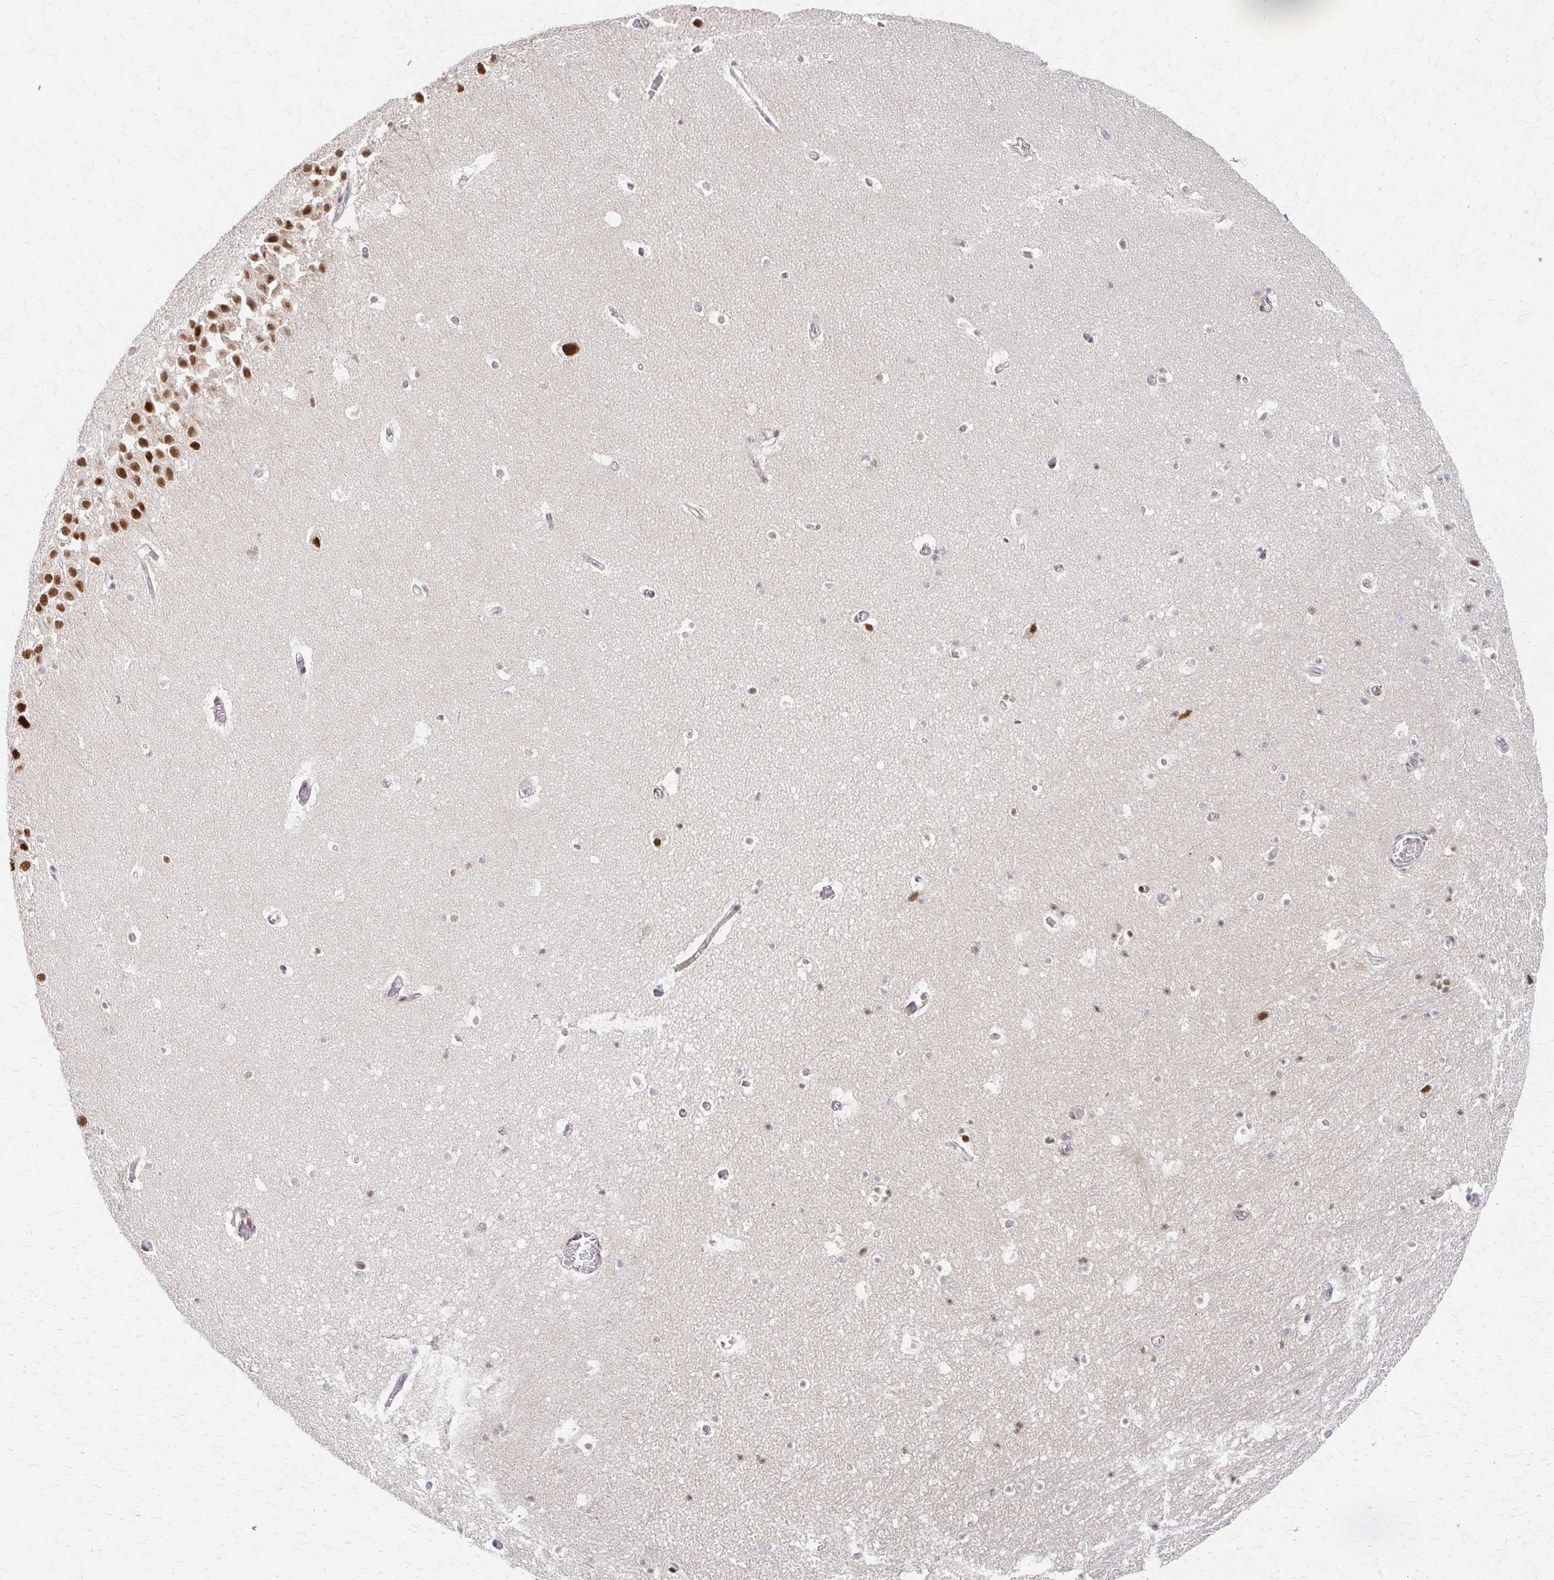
{"staining": {"intensity": "moderate", "quantity": "<25%", "location": "nuclear"}, "tissue": "hippocampus", "cell_type": "Glial cells", "image_type": "normal", "snomed": [{"axis": "morphology", "description": "Normal tissue, NOS"}, {"axis": "topography", "description": "Hippocampus"}], "caption": "Glial cells demonstrate low levels of moderate nuclear staining in about <25% of cells in normal hippocampus.", "gene": "PSMD7", "patient": {"sex": "male", "age": 26}}